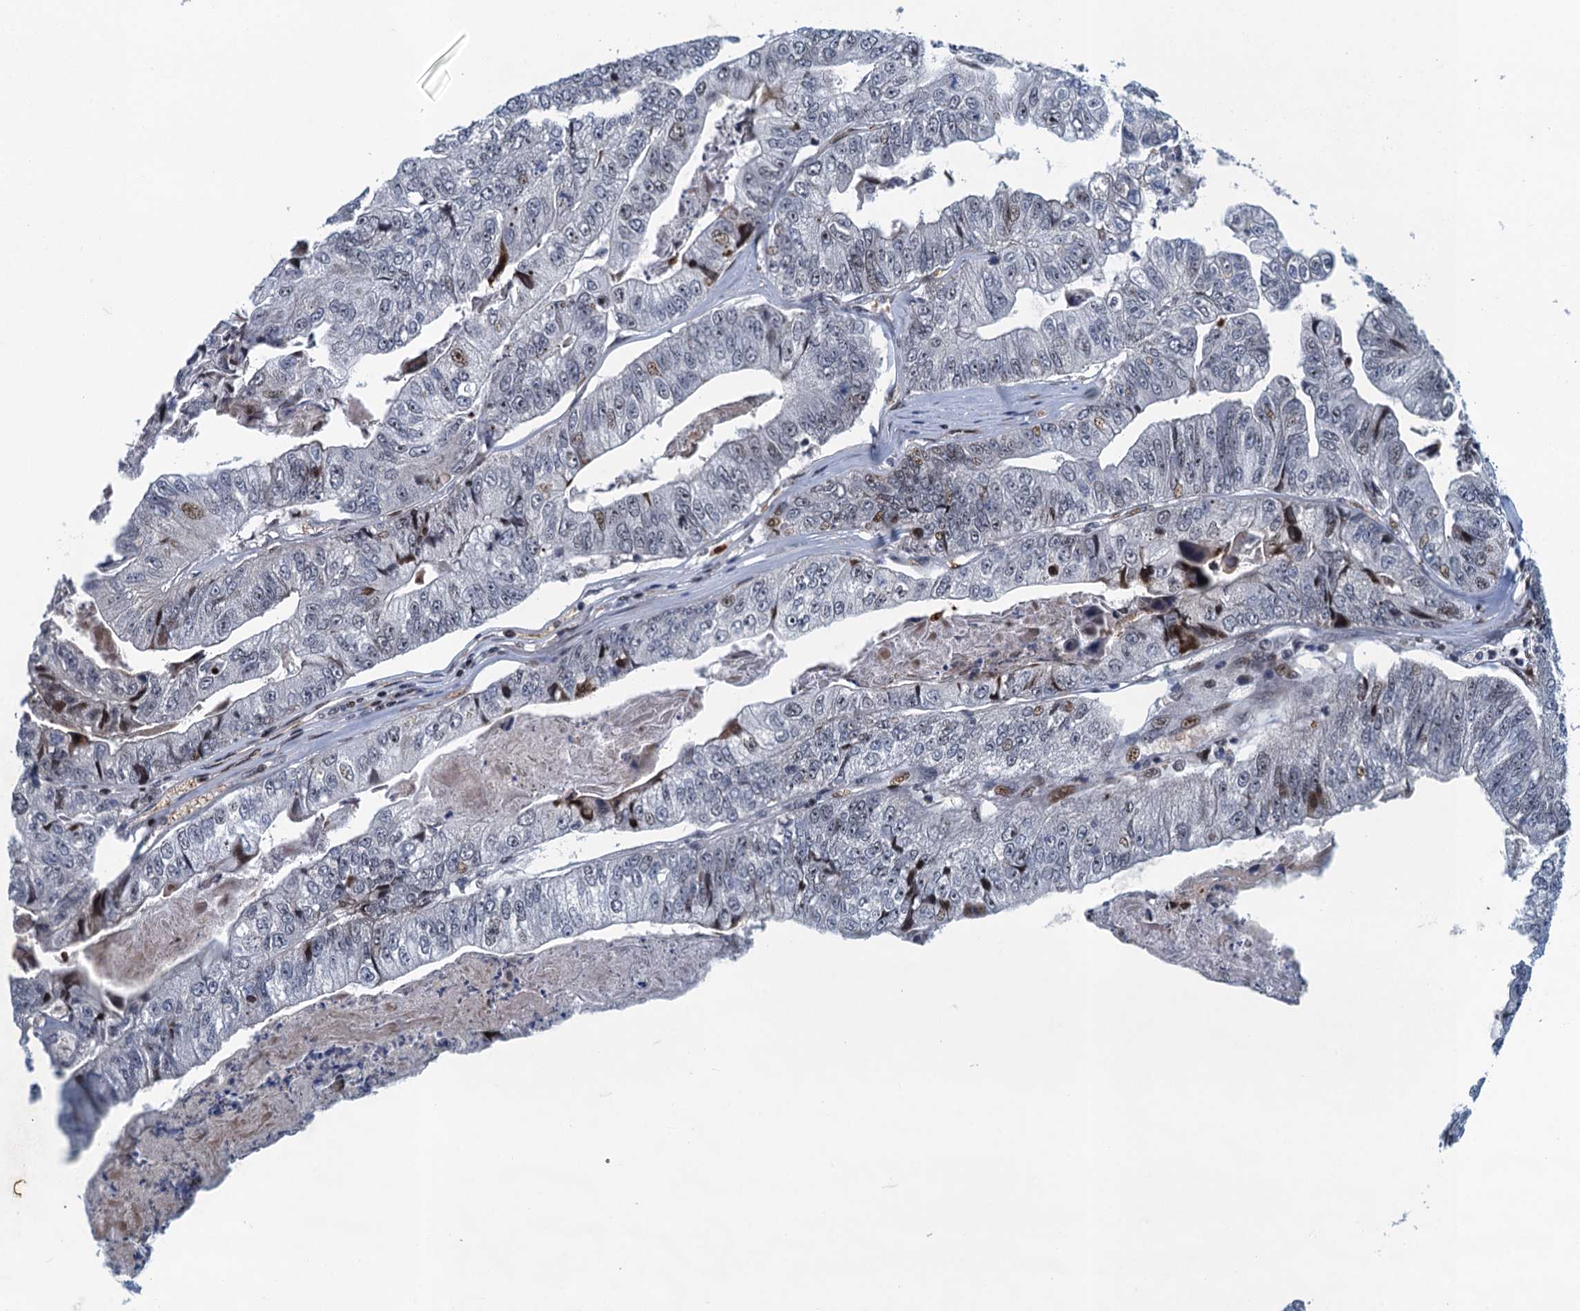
{"staining": {"intensity": "moderate", "quantity": "<25%", "location": "nuclear"}, "tissue": "colorectal cancer", "cell_type": "Tumor cells", "image_type": "cancer", "snomed": [{"axis": "morphology", "description": "Adenocarcinoma, NOS"}, {"axis": "topography", "description": "Colon"}], "caption": "An immunohistochemistry photomicrograph of tumor tissue is shown. Protein staining in brown labels moderate nuclear positivity in colorectal cancer (adenocarcinoma) within tumor cells. The staining was performed using DAB (3,3'-diaminobenzidine) to visualize the protein expression in brown, while the nuclei were stained in blue with hematoxylin (Magnification: 20x).", "gene": "ANKRD13D", "patient": {"sex": "female", "age": 67}}